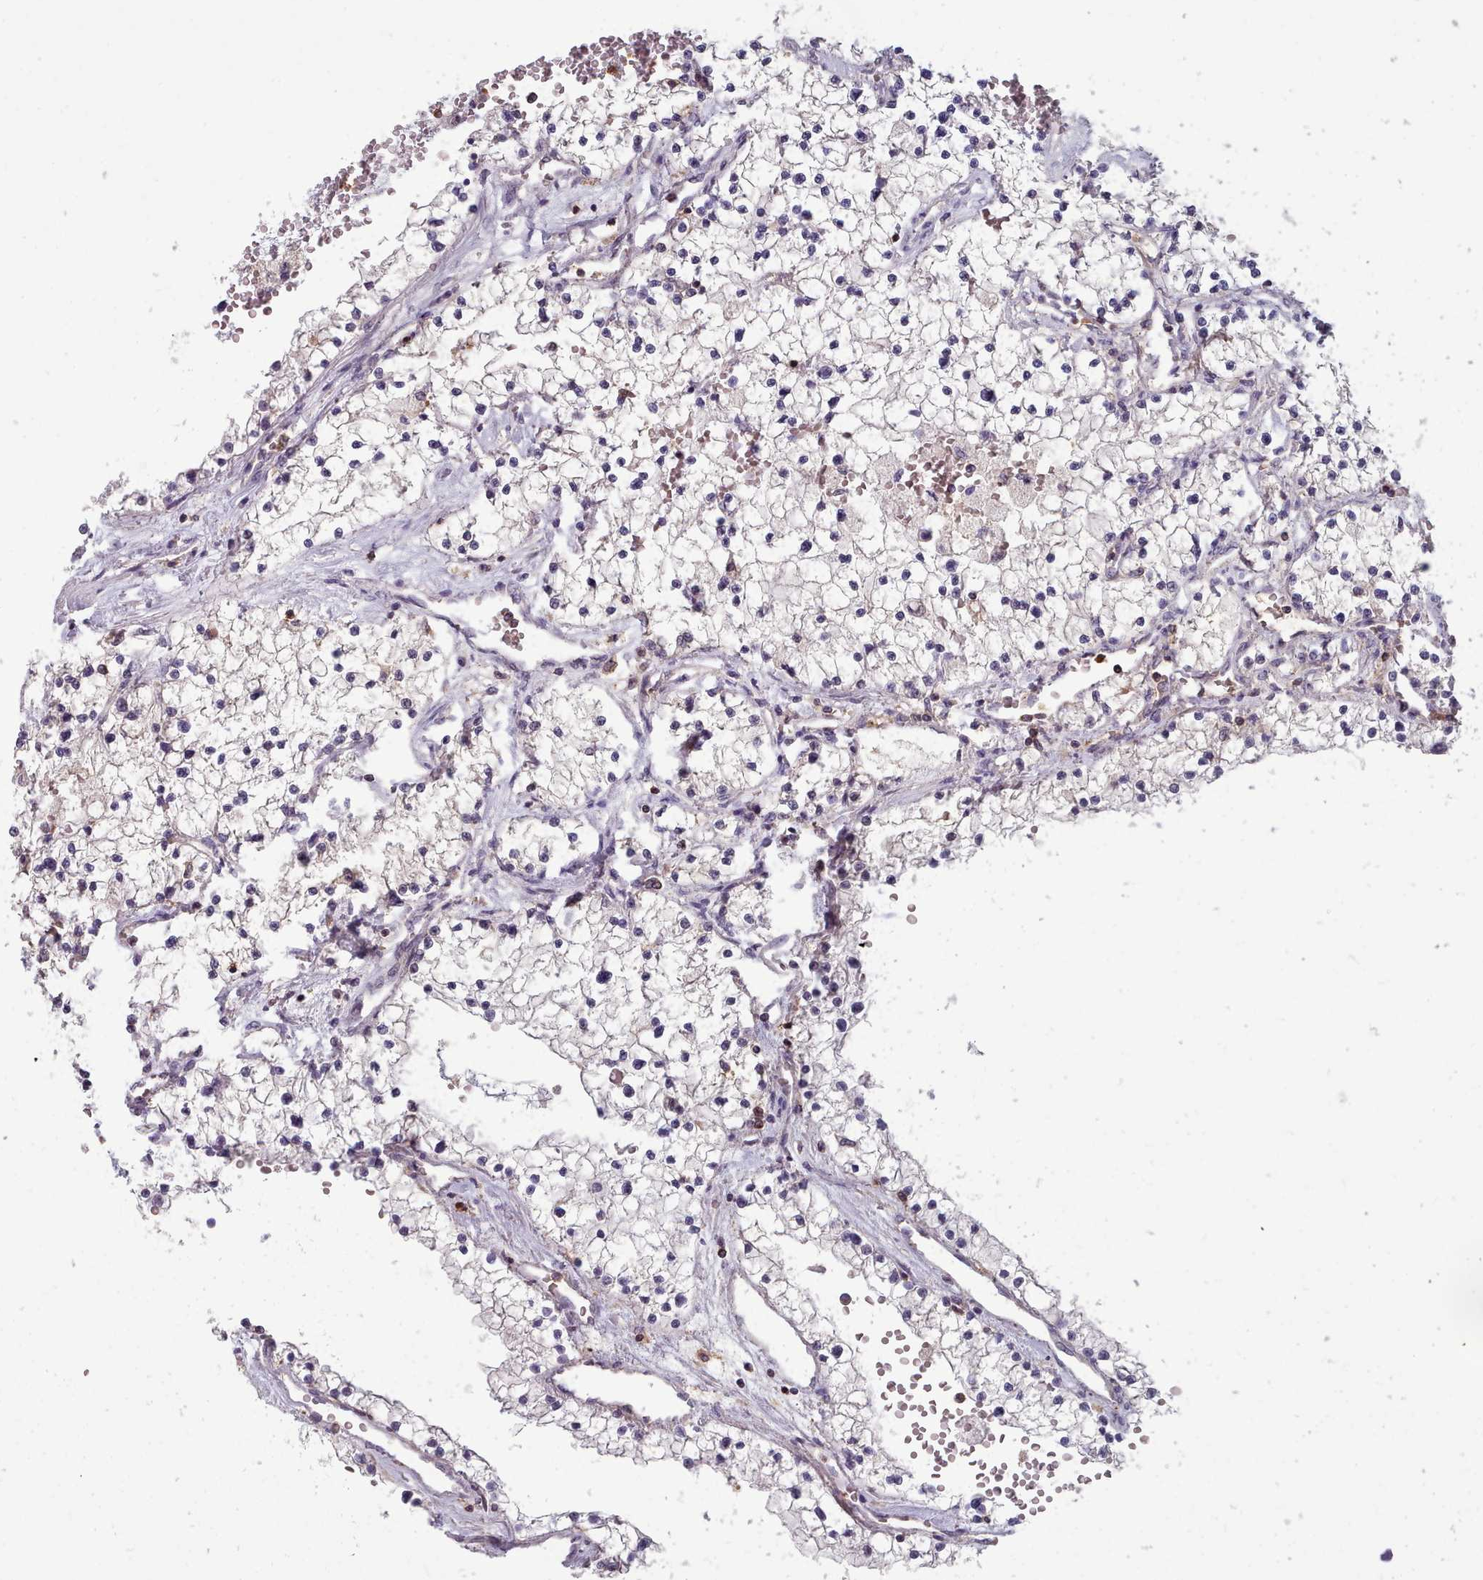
{"staining": {"intensity": "negative", "quantity": "none", "location": "none"}, "tissue": "renal cancer", "cell_type": "Tumor cells", "image_type": "cancer", "snomed": [{"axis": "morphology", "description": "Normal tissue, NOS"}, {"axis": "morphology", "description": "Adenocarcinoma, NOS"}, {"axis": "topography", "description": "Kidney"}], "caption": "IHC photomicrograph of human renal adenocarcinoma stained for a protein (brown), which displays no staining in tumor cells. (Brightfield microscopy of DAB immunohistochemistry (IHC) at high magnification).", "gene": "RAC2", "patient": {"sex": "male", "age": 68}}